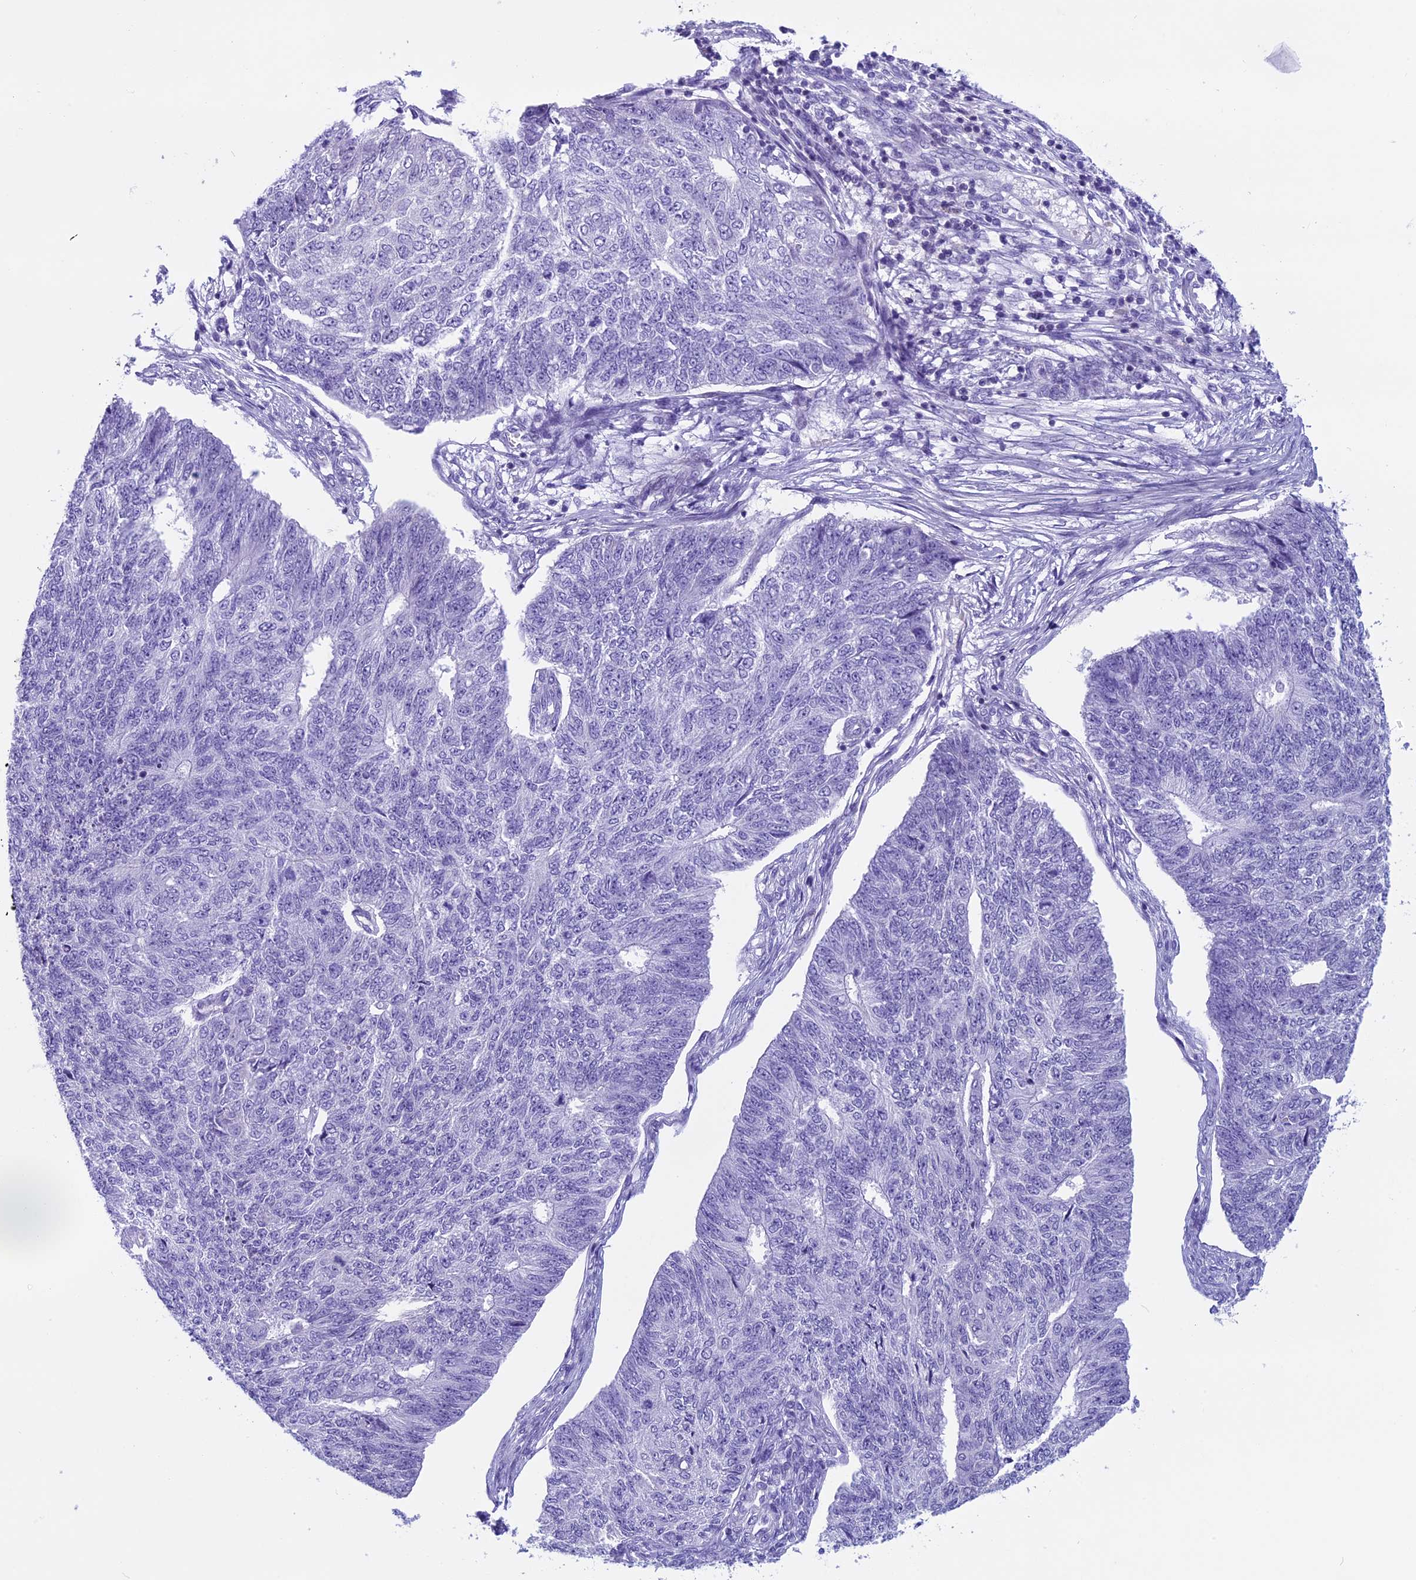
{"staining": {"intensity": "negative", "quantity": "none", "location": "none"}, "tissue": "endometrial cancer", "cell_type": "Tumor cells", "image_type": "cancer", "snomed": [{"axis": "morphology", "description": "Adenocarcinoma, NOS"}, {"axis": "topography", "description": "Endometrium"}], "caption": "This histopathology image is of endometrial cancer (adenocarcinoma) stained with immunohistochemistry to label a protein in brown with the nuclei are counter-stained blue. There is no expression in tumor cells.", "gene": "ZNF563", "patient": {"sex": "female", "age": 32}}